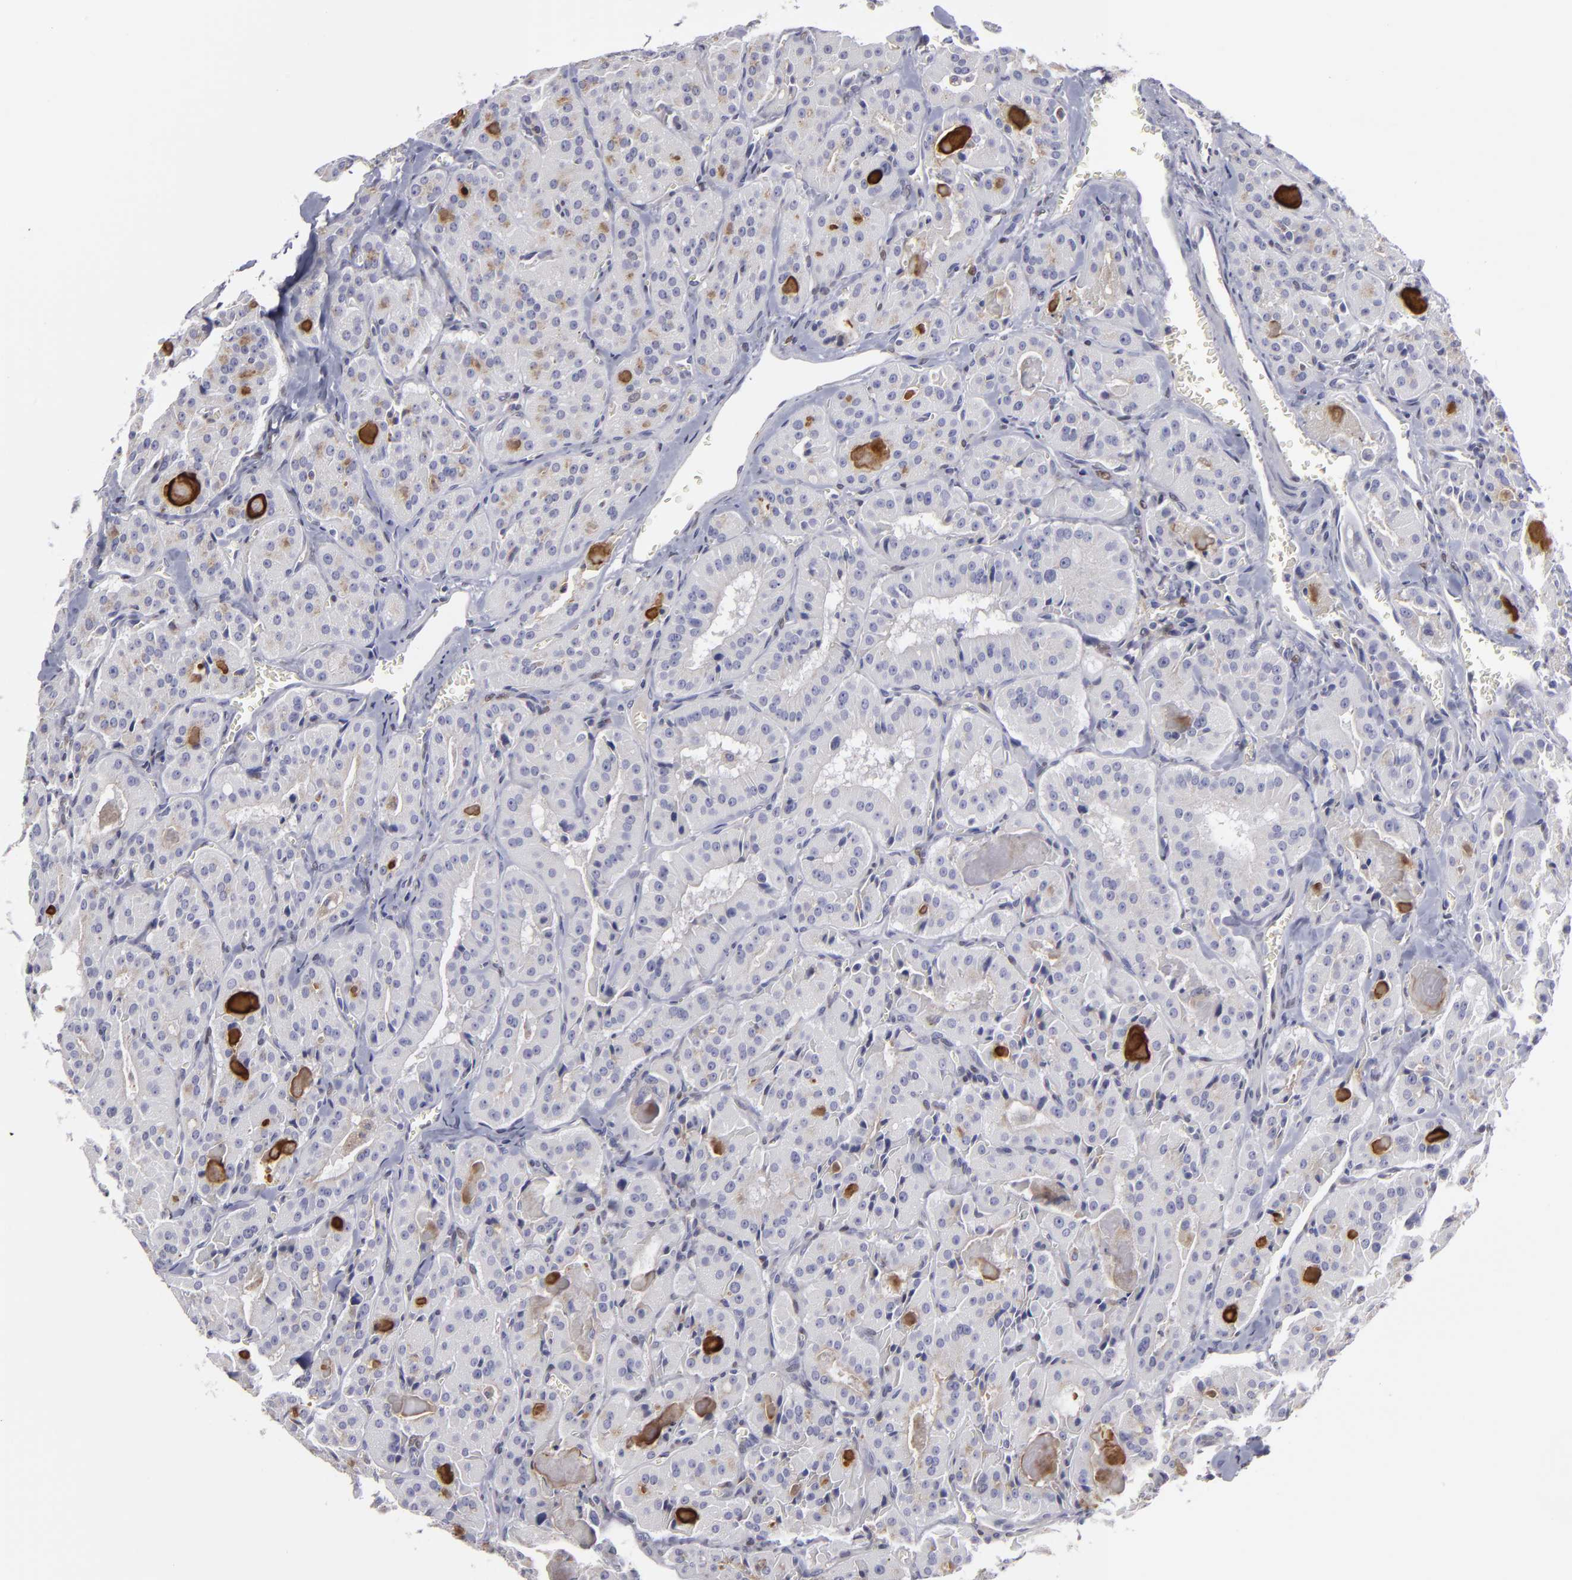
{"staining": {"intensity": "negative", "quantity": "none", "location": "none"}, "tissue": "thyroid cancer", "cell_type": "Tumor cells", "image_type": "cancer", "snomed": [{"axis": "morphology", "description": "Carcinoma, NOS"}, {"axis": "topography", "description": "Thyroid gland"}], "caption": "Human carcinoma (thyroid) stained for a protein using IHC reveals no positivity in tumor cells.", "gene": "EFS", "patient": {"sex": "male", "age": 76}}